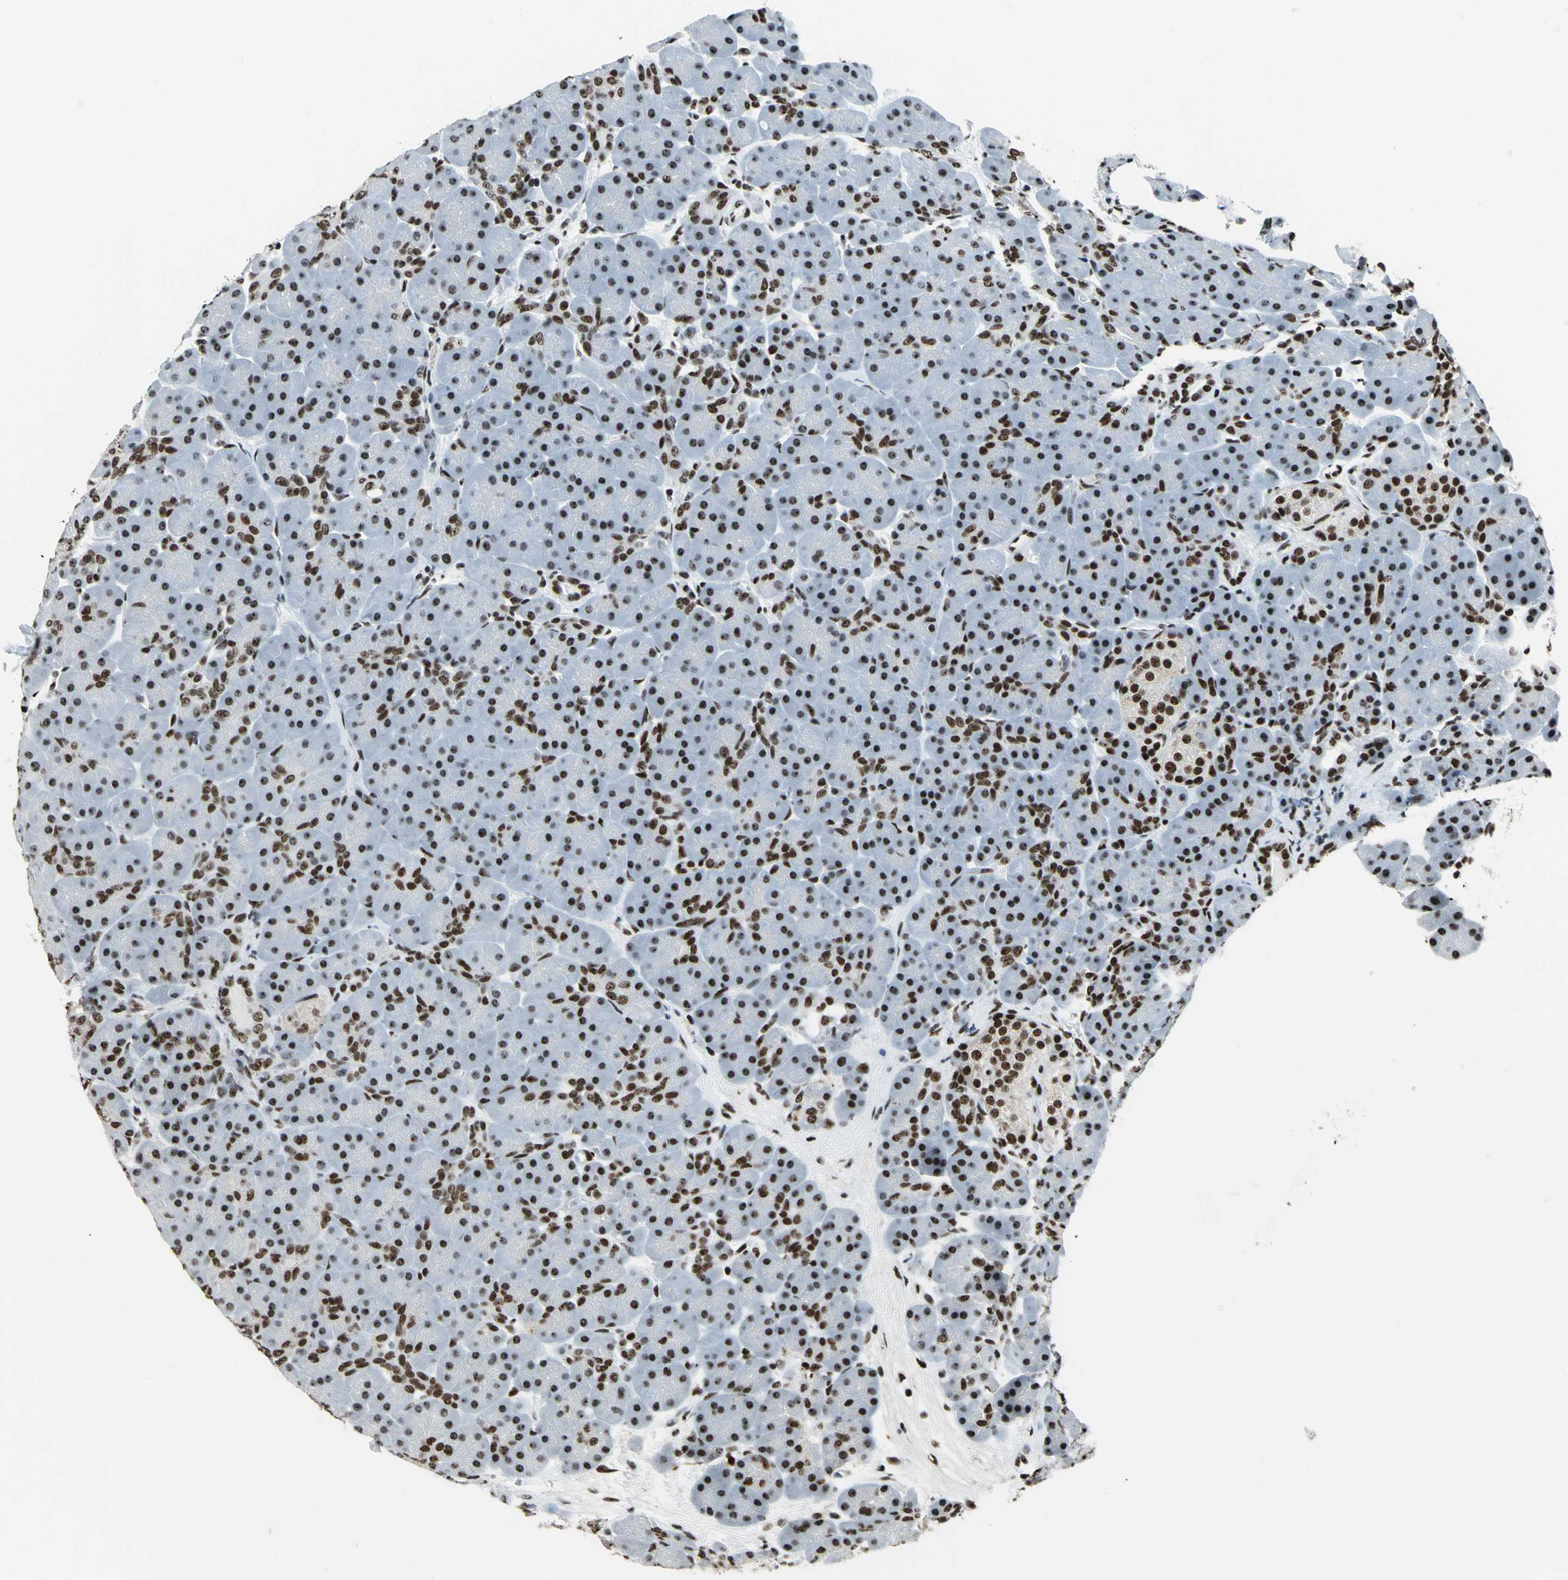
{"staining": {"intensity": "strong", "quantity": "25%-75%", "location": "nuclear"}, "tissue": "pancreas", "cell_type": "Exocrine glandular cells", "image_type": "normal", "snomed": [{"axis": "morphology", "description": "Normal tissue, NOS"}, {"axis": "topography", "description": "Pancreas"}], "caption": "High-power microscopy captured an immunohistochemistry photomicrograph of benign pancreas, revealing strong nuclear positivity in approximately 25%-75% of exocrine glandular cells.", "gene": "UBTF", "patient": {"sex": "male", "age": 66}}